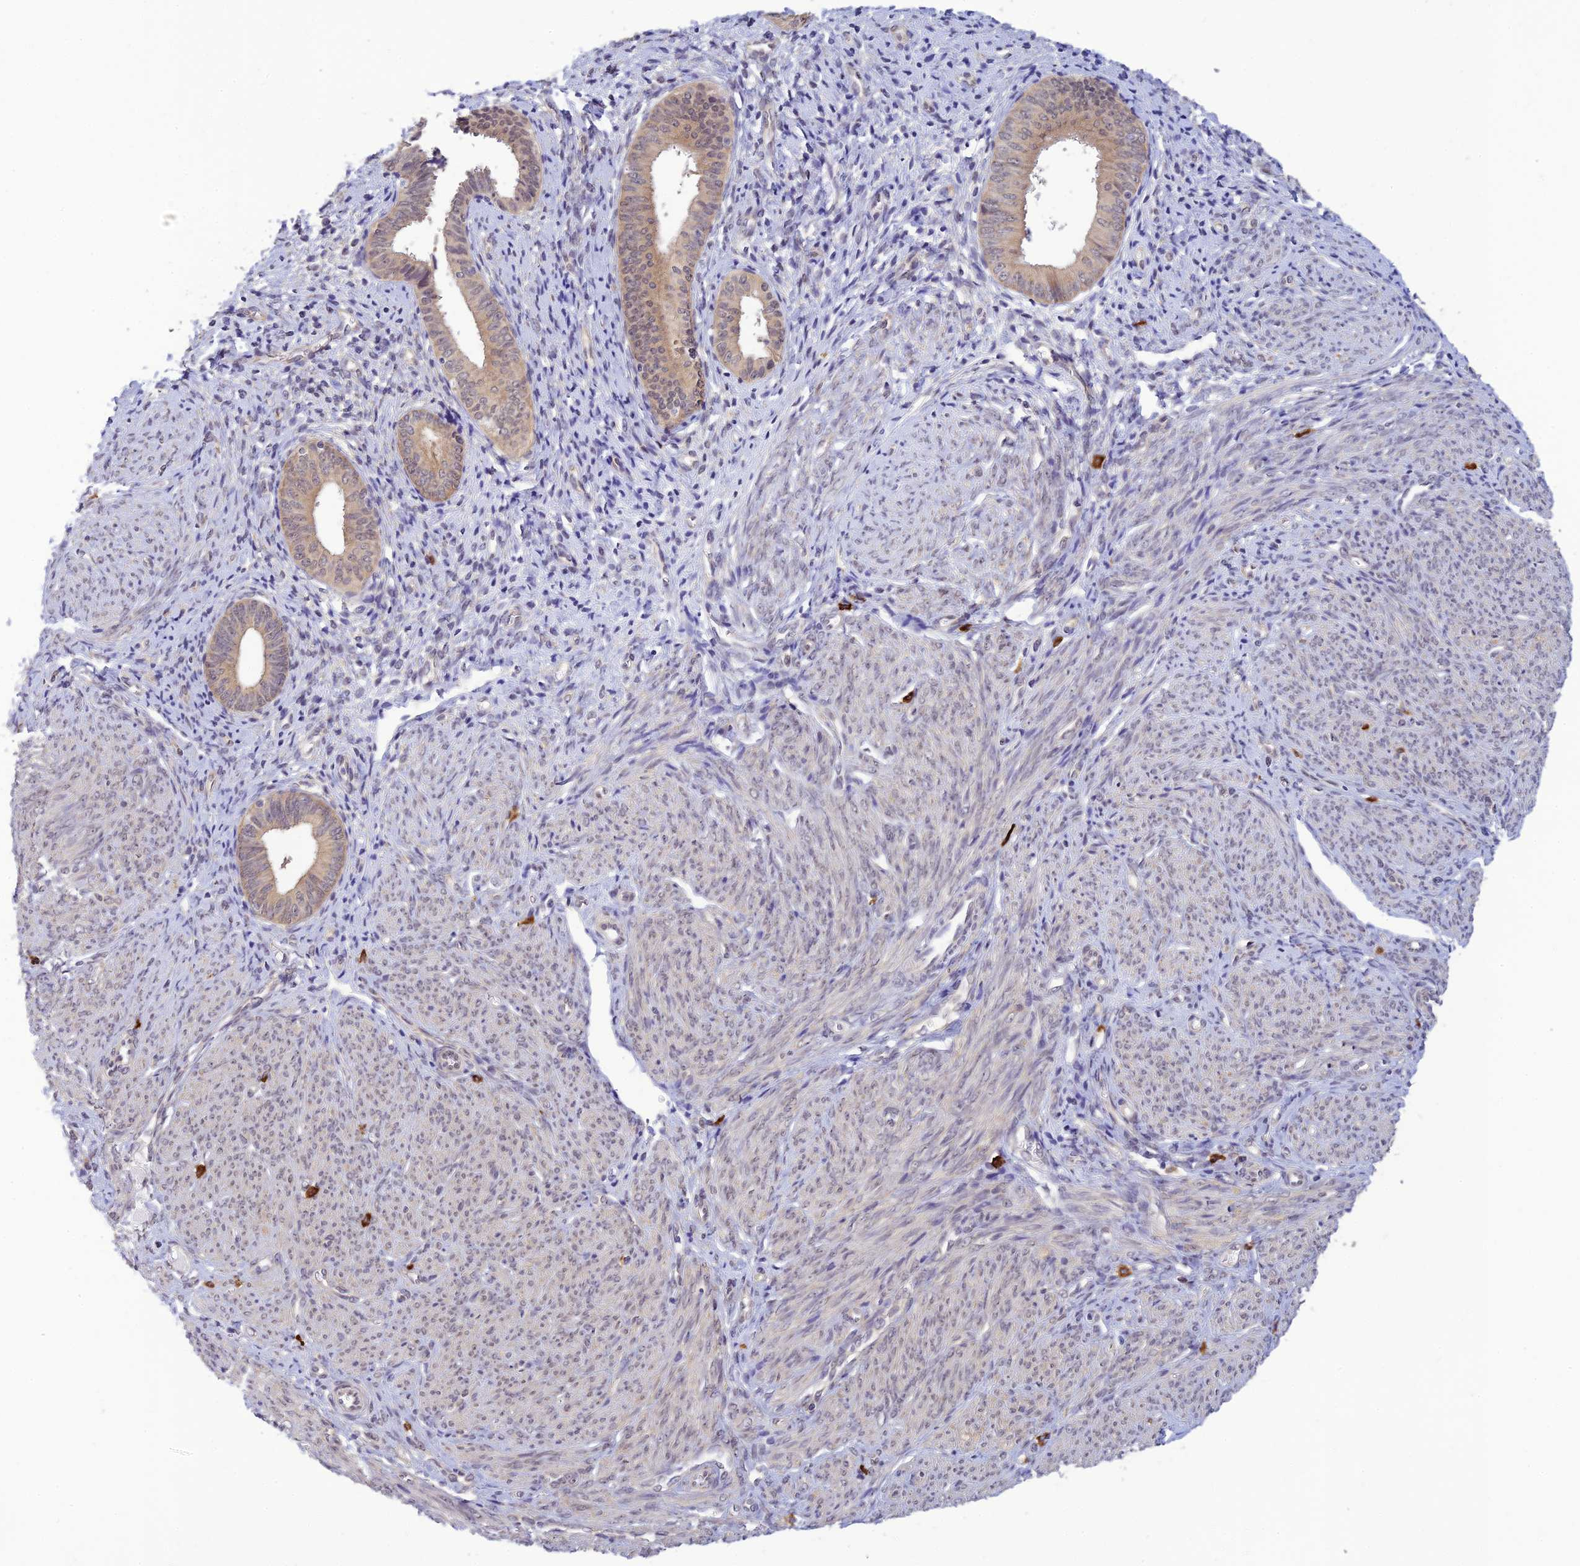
{"staining": {"intensity": "moderate", "quantity": "25%-75%", "location": "cytoplasmic/membranous"}, "tissue": "endometrial cancer", "cell_type": "Tumor cells", "image_type": "cancer", "snomed": [{"axis": "morphology", "description": "Adenocarcinoma, NOS"}, {"axis": "topography", "description": "Endometrium"}], "caption": "An IHC micrograph of tumor tissue is shown. Protein staining in brown highlights moderate cytoplasmic/membranous positivity in adenocarcinoma (endometrial) within tumor cells. (IHC, brightfield microscopy, high magnification).", "gene": "SKIC8", "patient": {"sex": "female", "age": 79}}